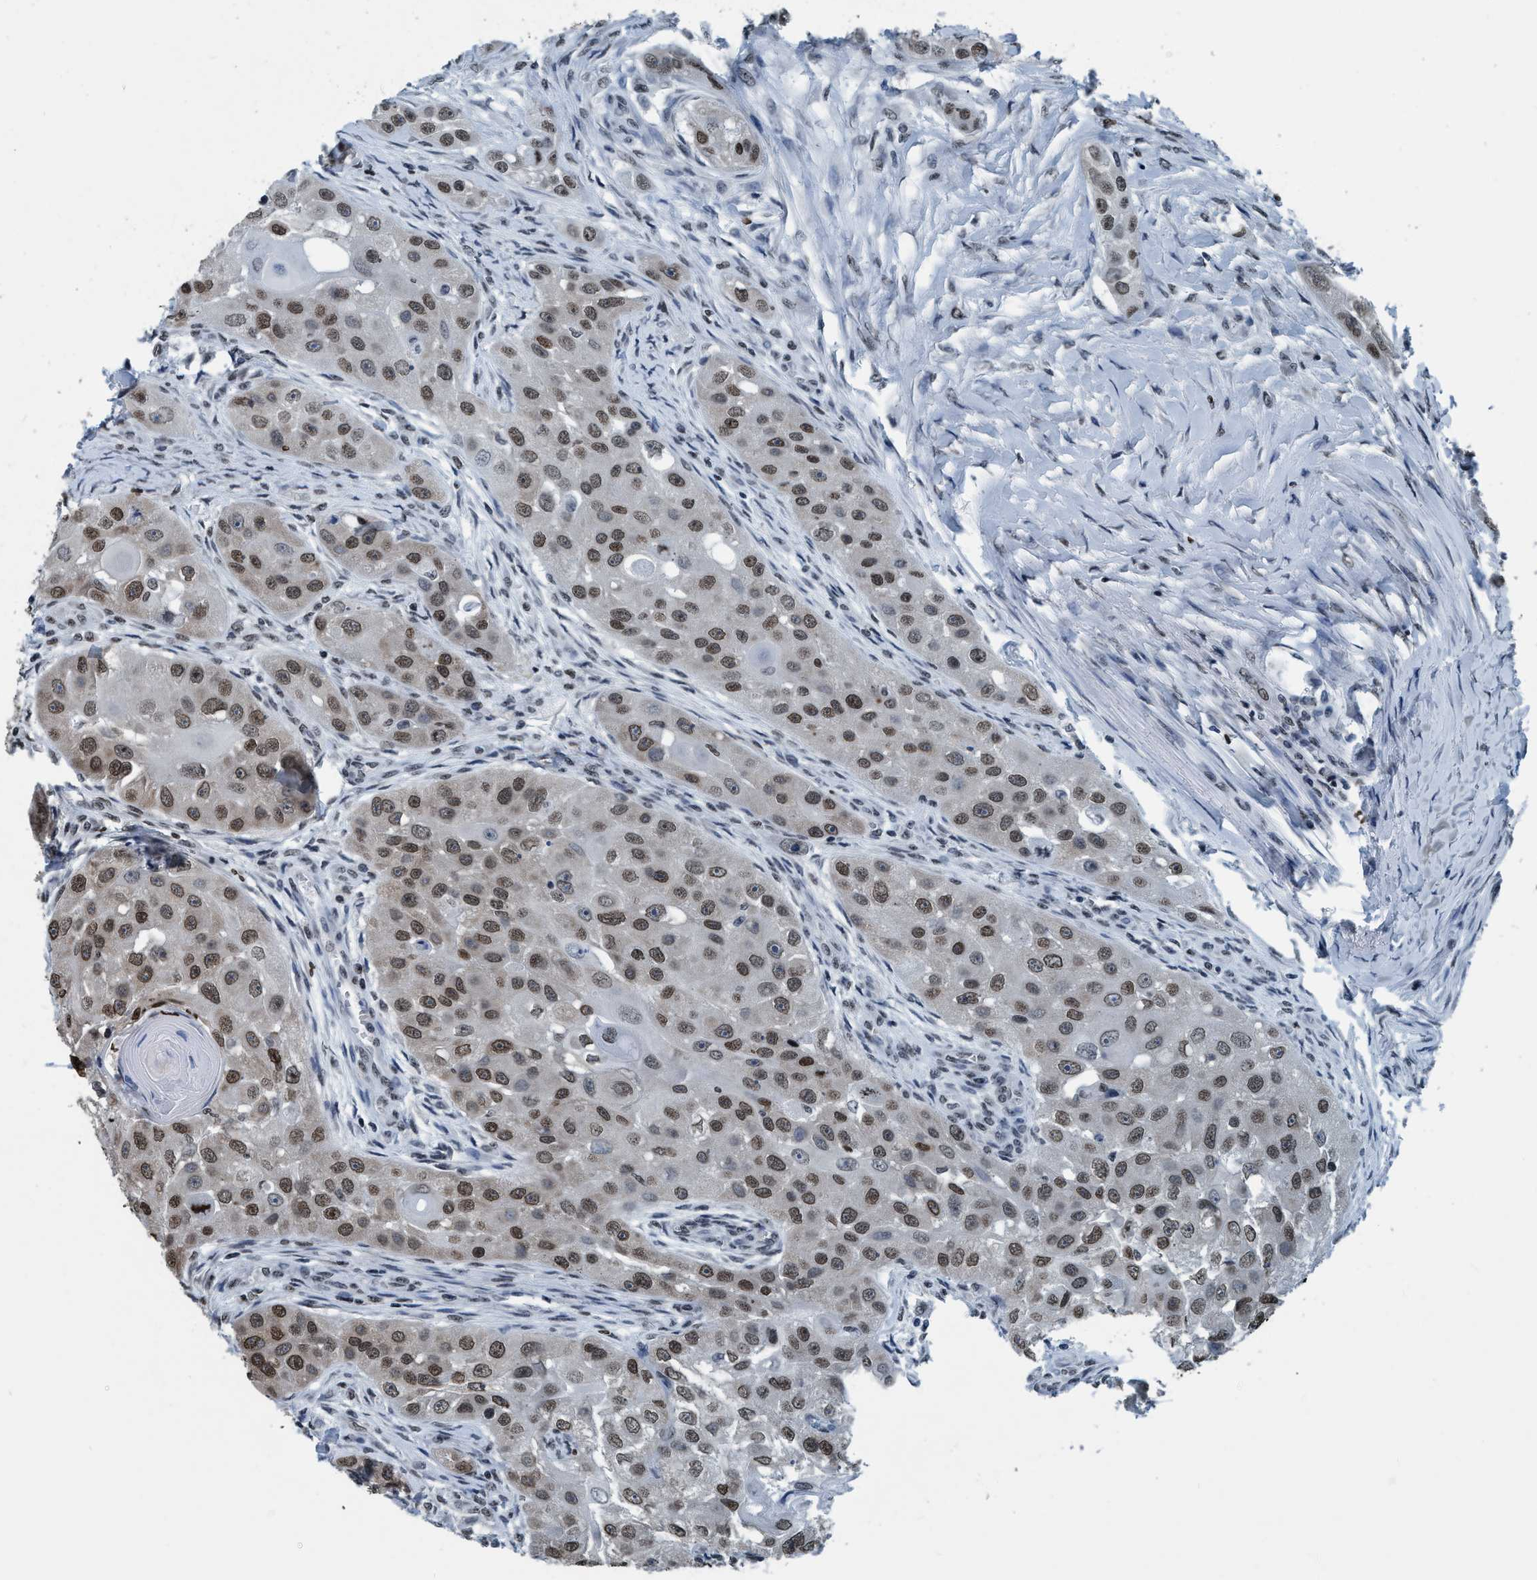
{"staining": {"intensity": "moderate", "quantity": ">75%", "location": "nuclear"}, "tissue": "head and neck cancer", "cell_type": "Tumor cells", "image_type": "cancer", "snomed": [{"axis": "morphology", "description": "Normal tissue, NOS"}, {"axis": "morphology", "description": "Squamous cell carcinoma, NOS"}, {"axis": "topography", "description": "Skeletal muscle"}, {"axis": "topography", "description": "Head-Neck"}], "caption": "The histopathology image exhibits staining of head and neck cancer, revealing moderate nuclear protein positivity (brown color) within tumor cells. (brown staining indicates protein expression, while blue staining denotes nuclei).", "gene": "CCNE2", "patient": {"sex": "male", "age": 51}}